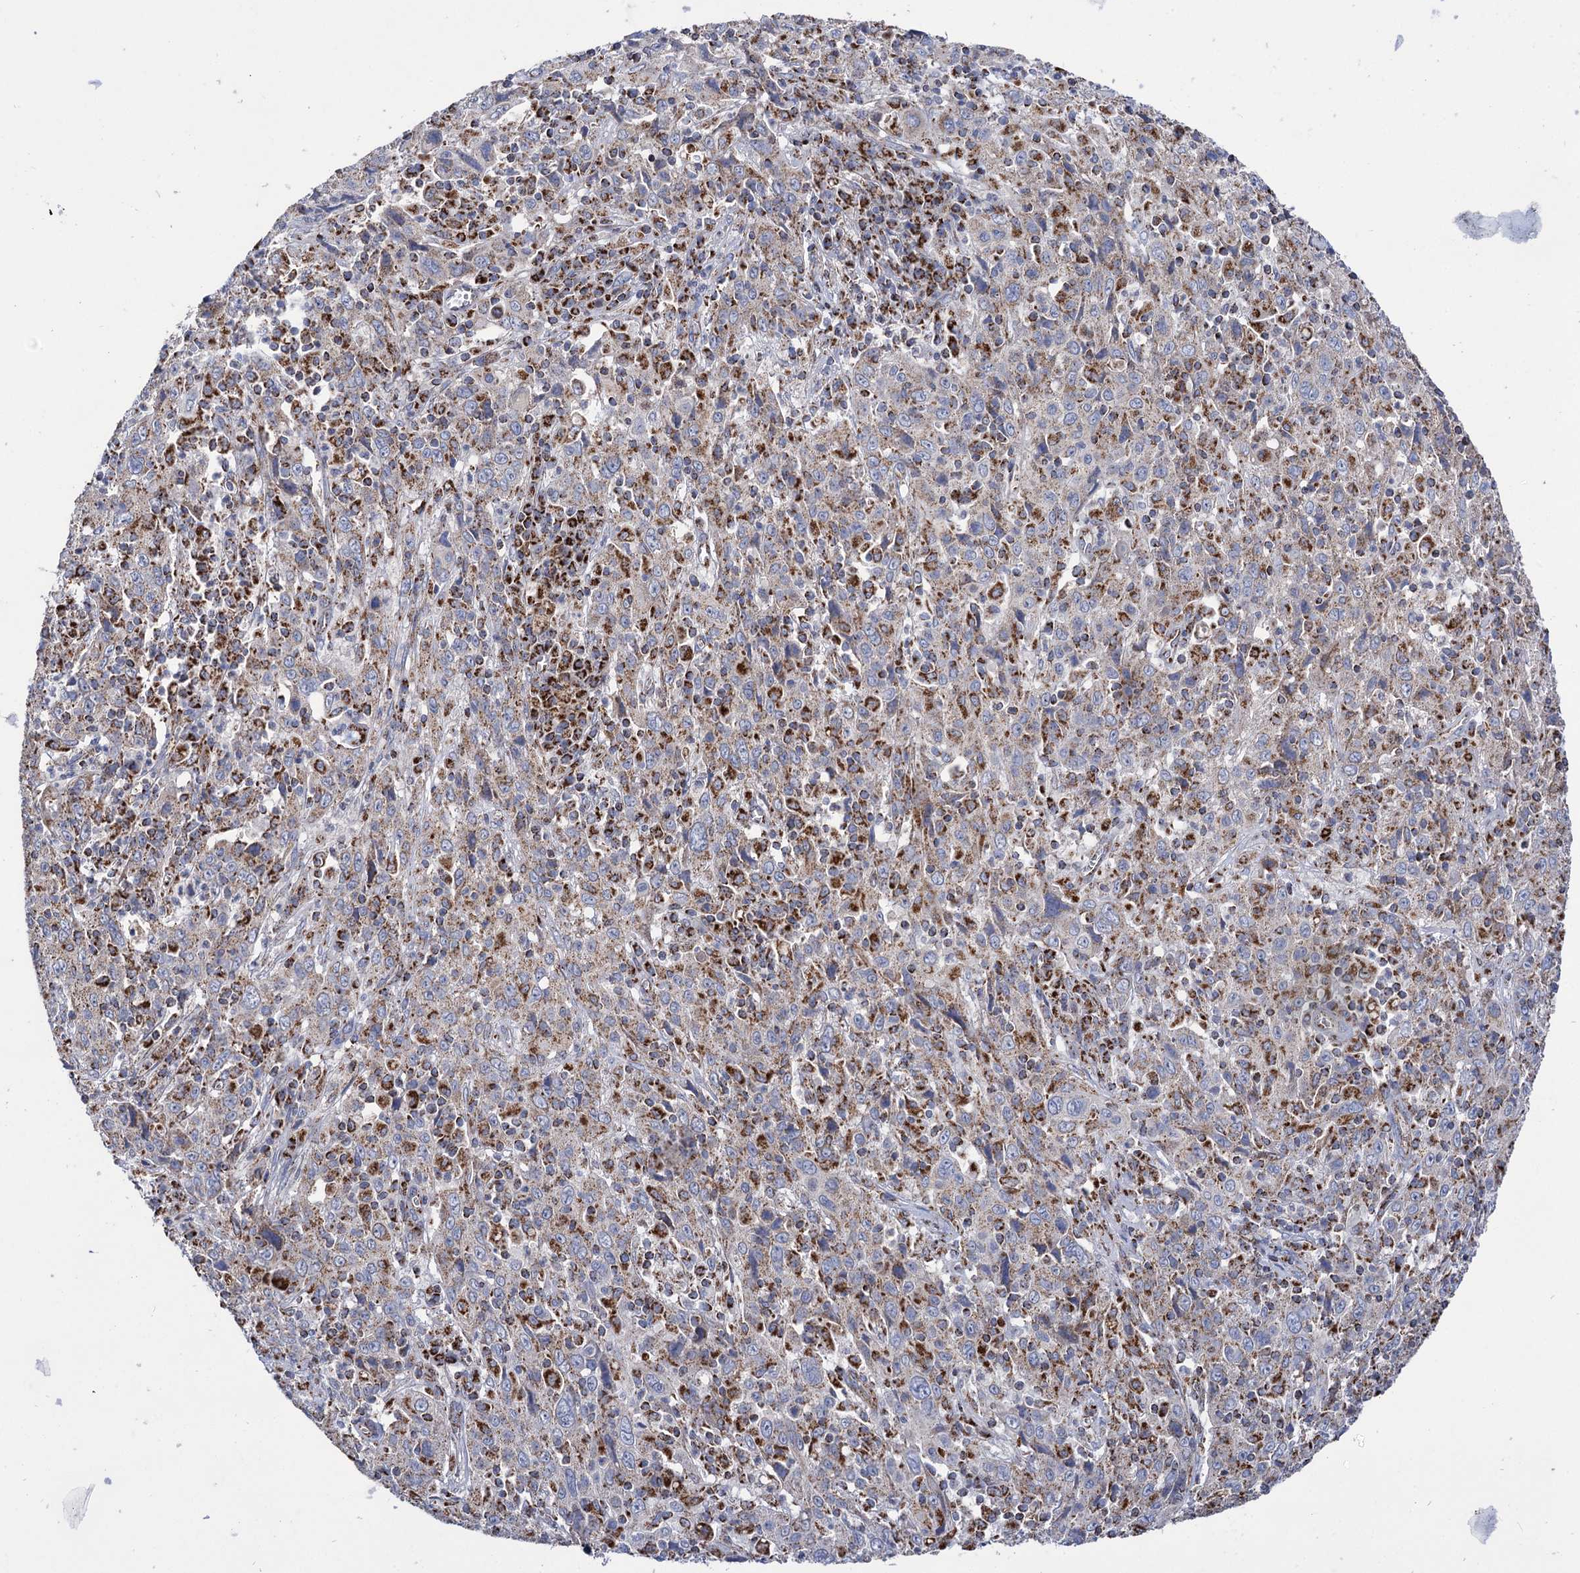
{"staining": {"intensity": "weak", "quantity": "25%-75%", "location": "cytoplasmic/membranous"}, "tissue": "cervical cancer", "cell_type": "Tumor cells", "image_type": "cancer", "snomed": [{"axis": "morphology", "description": "Squamous cell carcinoma, NOS"}, {"axis": "topography", "description": "Cervix"}], "caption": "This image reveals cervical cancer (squamous cell carcinoma) stained with immunohistochemistry to label a protein in brown. The cytoplasmic/membranous of tumor cells show weak positivity for the protein. Nuclei are counter-stained blue.", "gene": "ABHD10", "patient": {"sex": "female", "age": 46}}